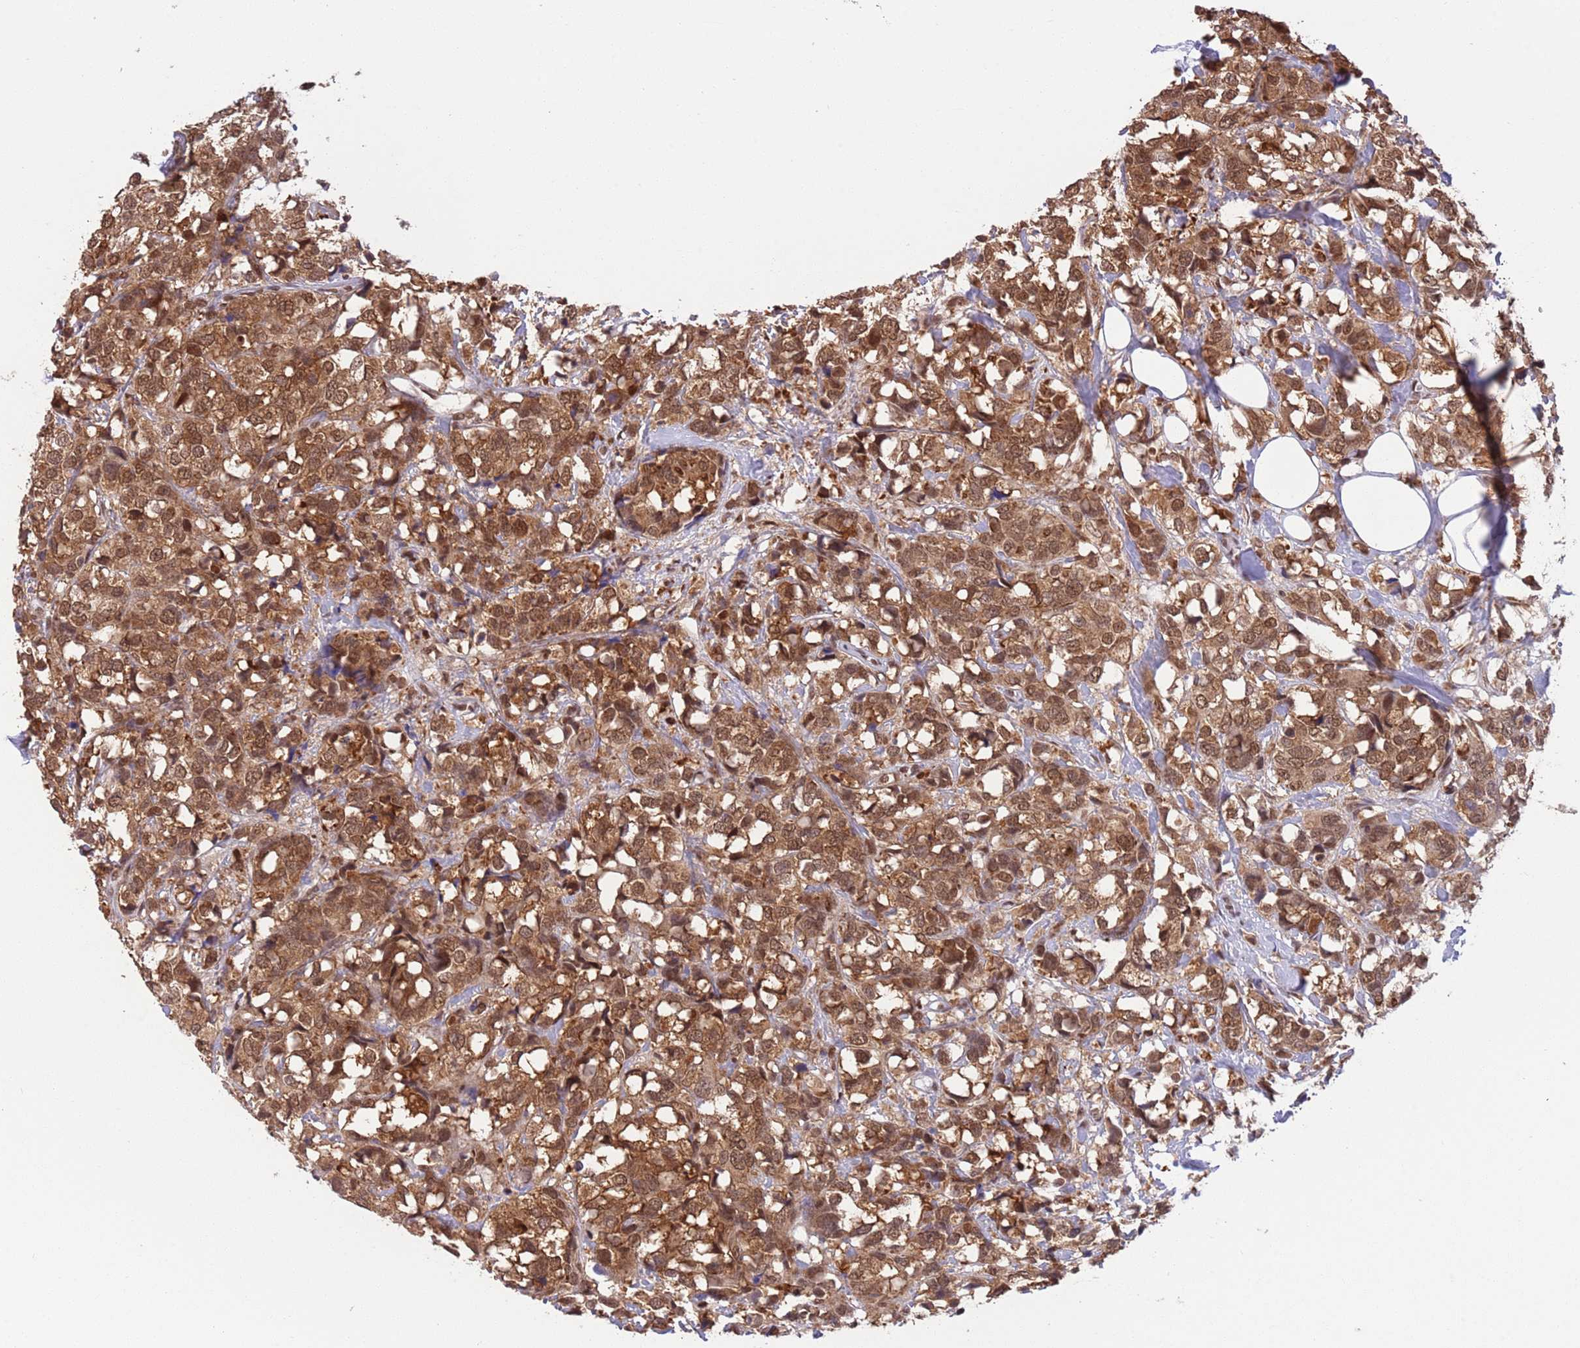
{"staining": {"intensity": "moderate", "quantity": ">75%", "location": "cytoplasmic/membranous,nuclear"}, "tissue": "breast cancer", "cell_type": "Tumor cells", "image_type": "cancer", "snomed": [{"axis": "morphology", "description": "Lobular carcinoma"}, {"axis": "topography", "description": "Breast"}], "caption": "The histopathology image demonstrates immunohistochemical staining of breast cancer. There is moderate cytoplasmic/membranous and nuclear positivity is present in approximately >75% of tumor cells.", "gene": "TRIM32", "patient": {"sex": "female", "age": 59}}